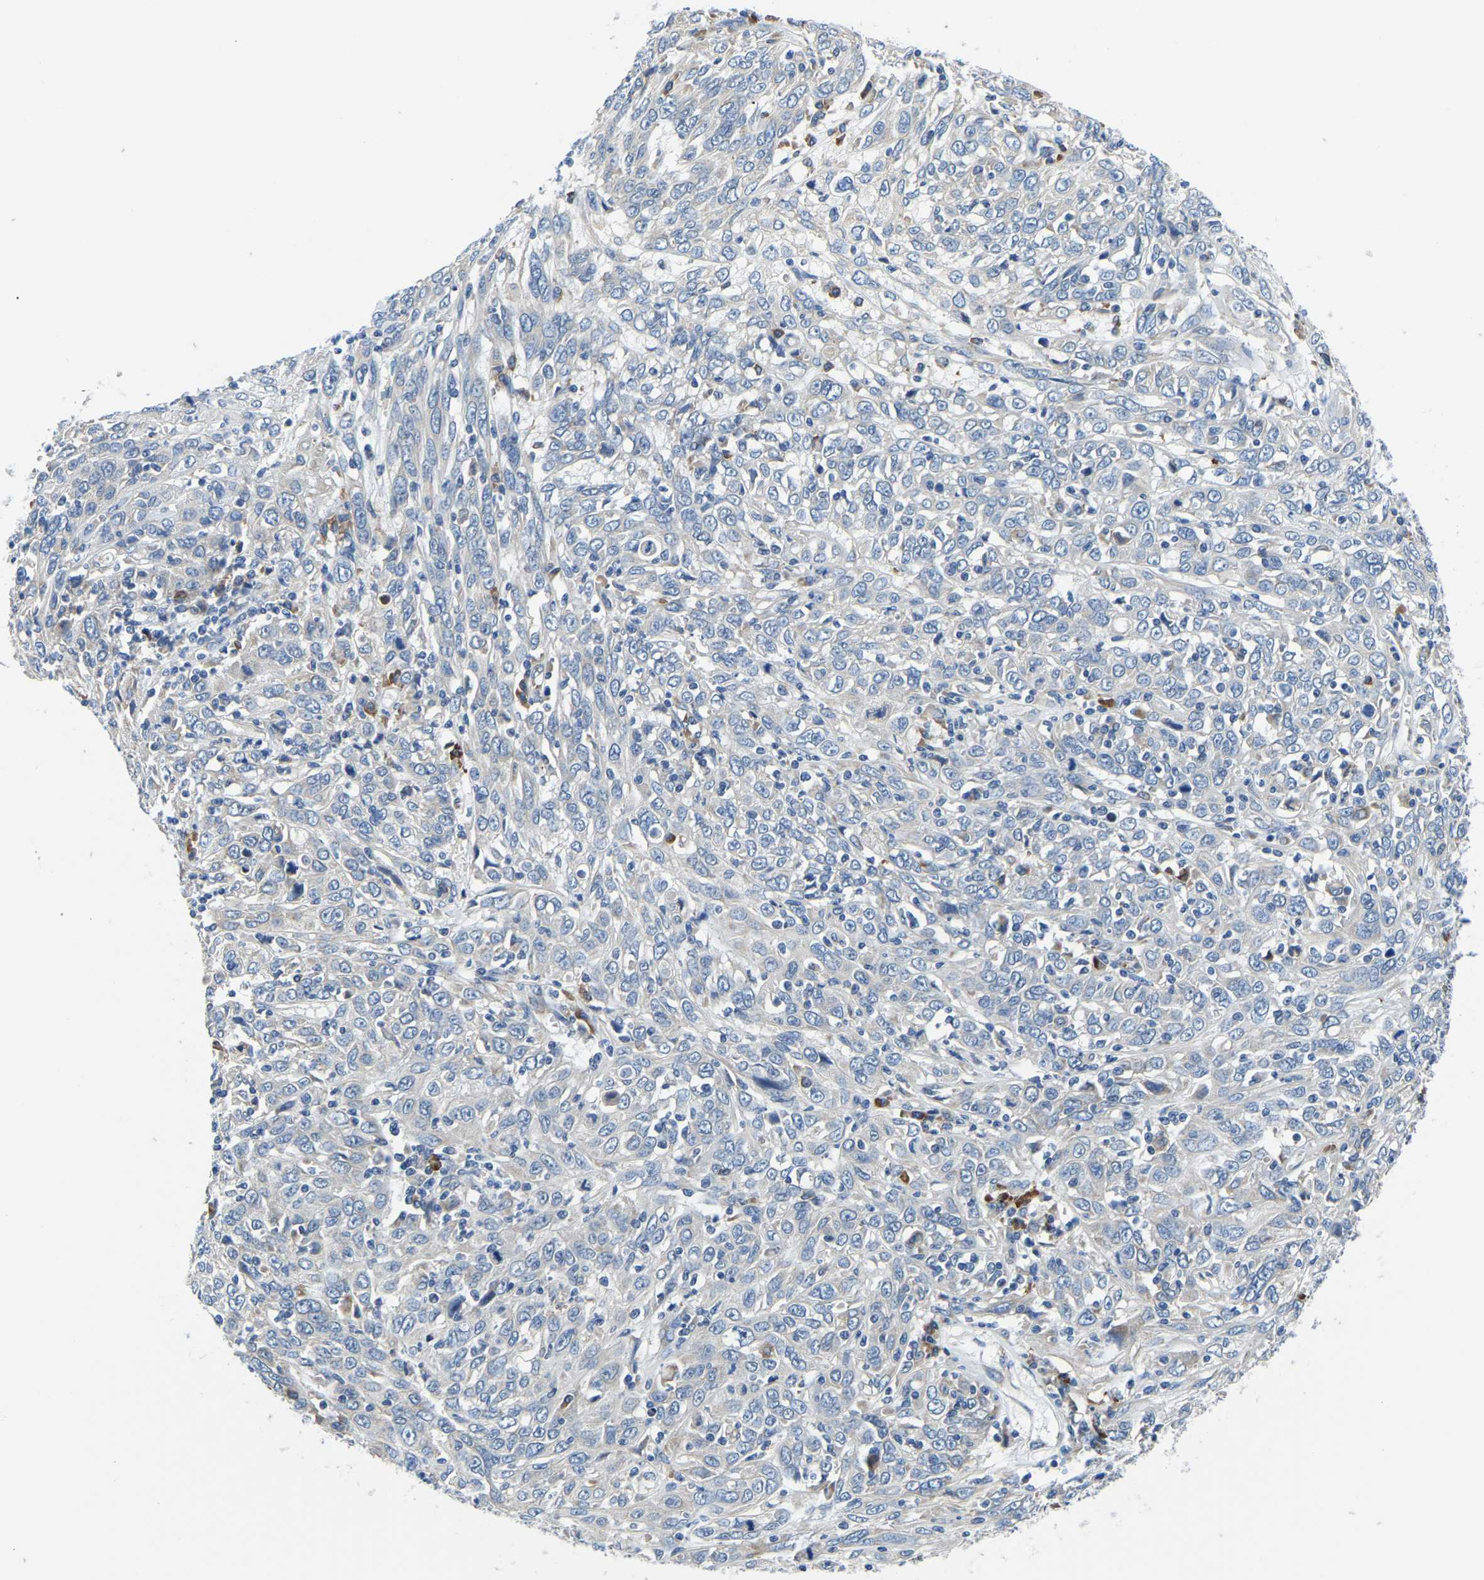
{"staining": {"intensity": "negative", "quantity": "none", "location": "none"}, "tissue": "cervical cancer", "cell_type": "Tumor cells", "image_type": "cancer", "snomed": [{"axis": "morphology", "description": "Squamous cell carcinoma, NOS"}, {"axis": "topography", "description": "Cervix"}], "caption": "There is no significant expression in tumor cells of cervical cancer (squamous cell carcinoma). (Brightfield microscopy of DAB IHC at high magnification).", "gene": "LIAS", "patient": {"sex": "female", "age": 46}}